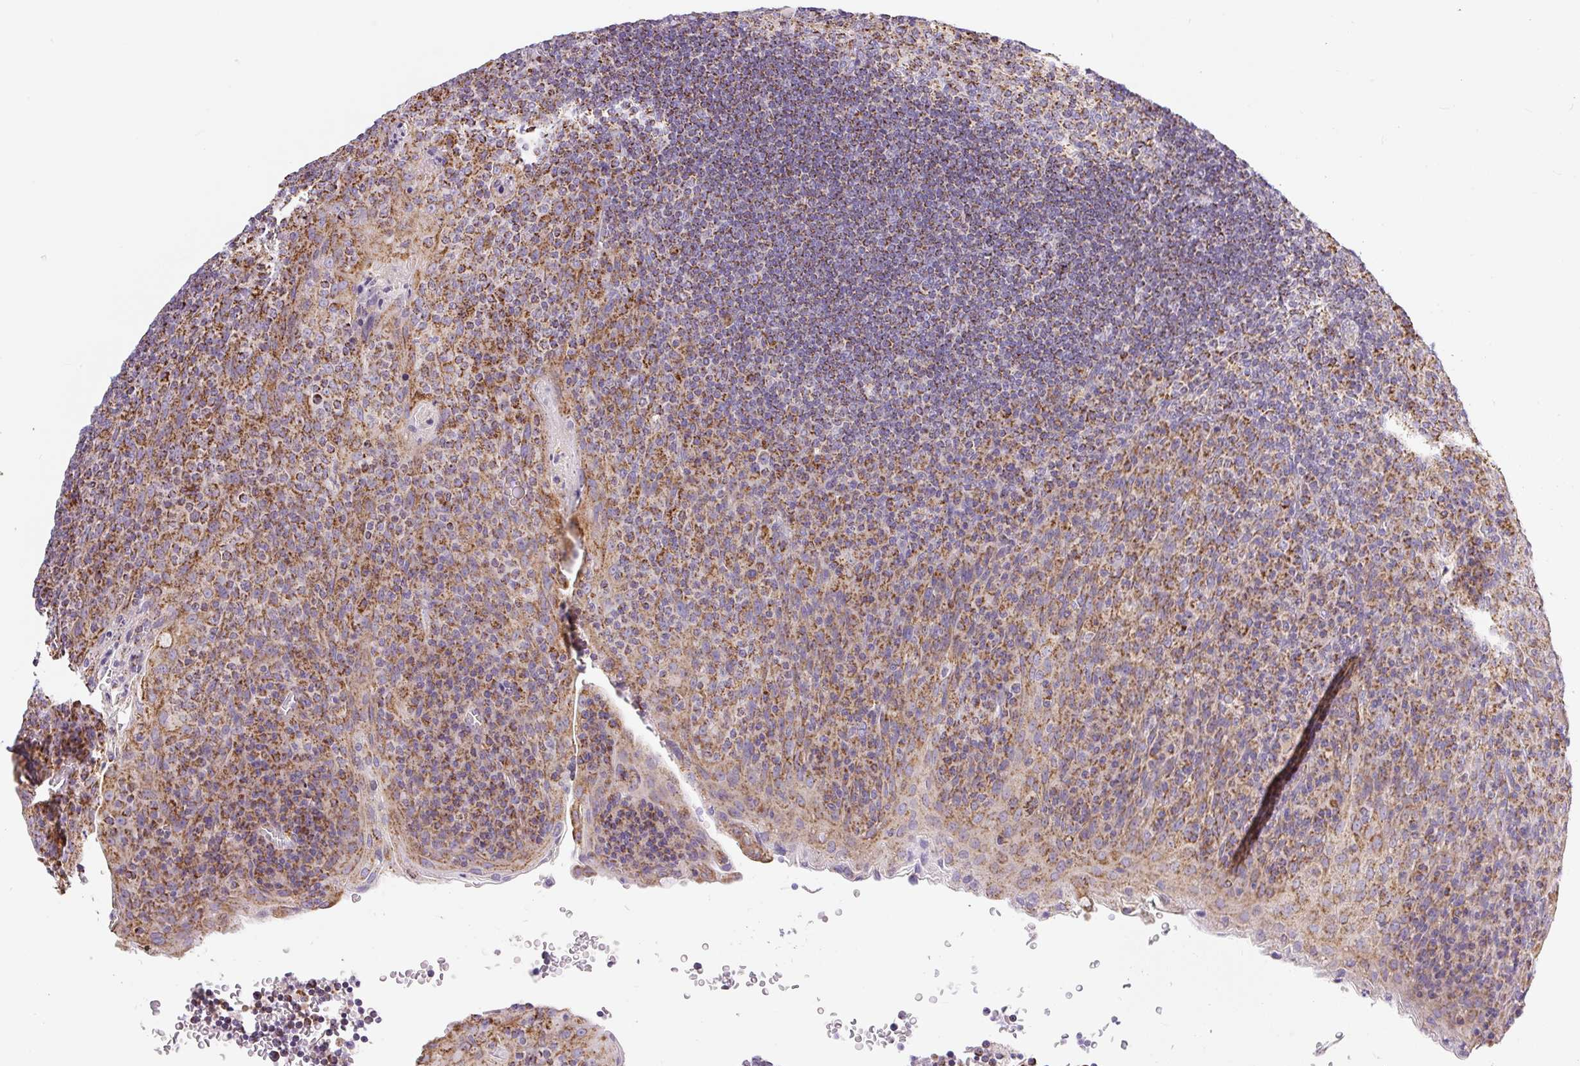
{"staining": {"intensity": "moderate", "quantity": ">75%", "location": "cytoplasmic/membranous"}, "tissue": "tonsil", "cell_type": "Germinal center cells", "image_type": "normal", "snomed": [{"axis": "morphology", "description": "Normal tissue, NOS"}, {"axis": "topography", "description": "Tonsil"}], "caption": "Immunohistochemical staining of benign tonsil shows moderate cytoplasmic/membranous protein staining in about >75% of germinal center cells.", "gene": "DAAM2", "patient": {"sex": "male", "age": 17}}